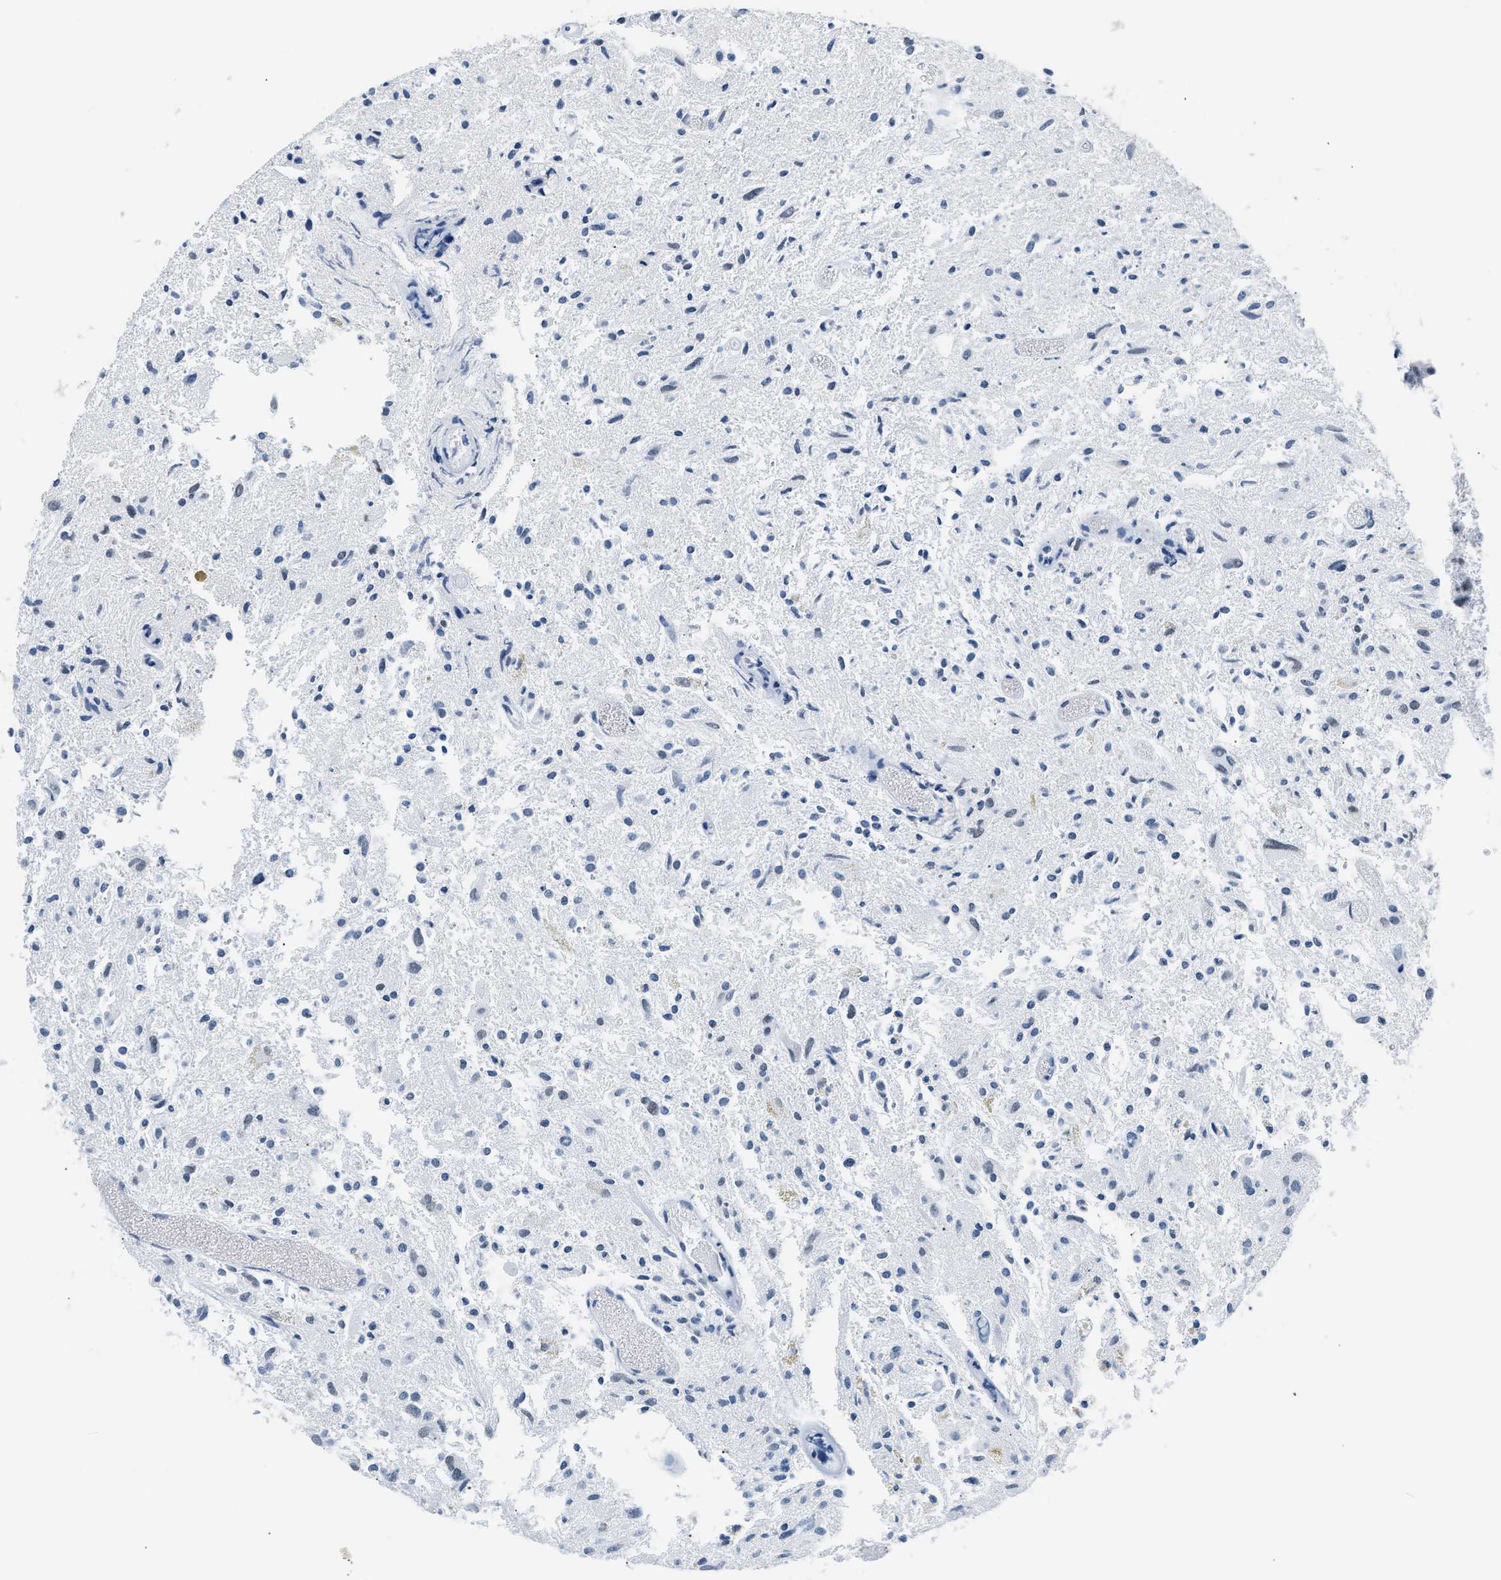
{"staining": {"intensity": "negative", "quantity": "none", "location": "none"}, "tissue": "glioma", "cell_type": "Tumor cells", "image_type": "cancer", "snomed": [{"axis": "morphology", "description": "Glioma, malignant, High grade"}, {"axis": "topography", "description": "Brain"}], "caption": "Malignant glioma (high-grade) was stained to show a protein in brown. There is no significant positivity in tumor cells. (DAB IHC with hematoxylin counter stain).", "gene": "CCAR2", "patient": {"sex": "female", "age": 59}}